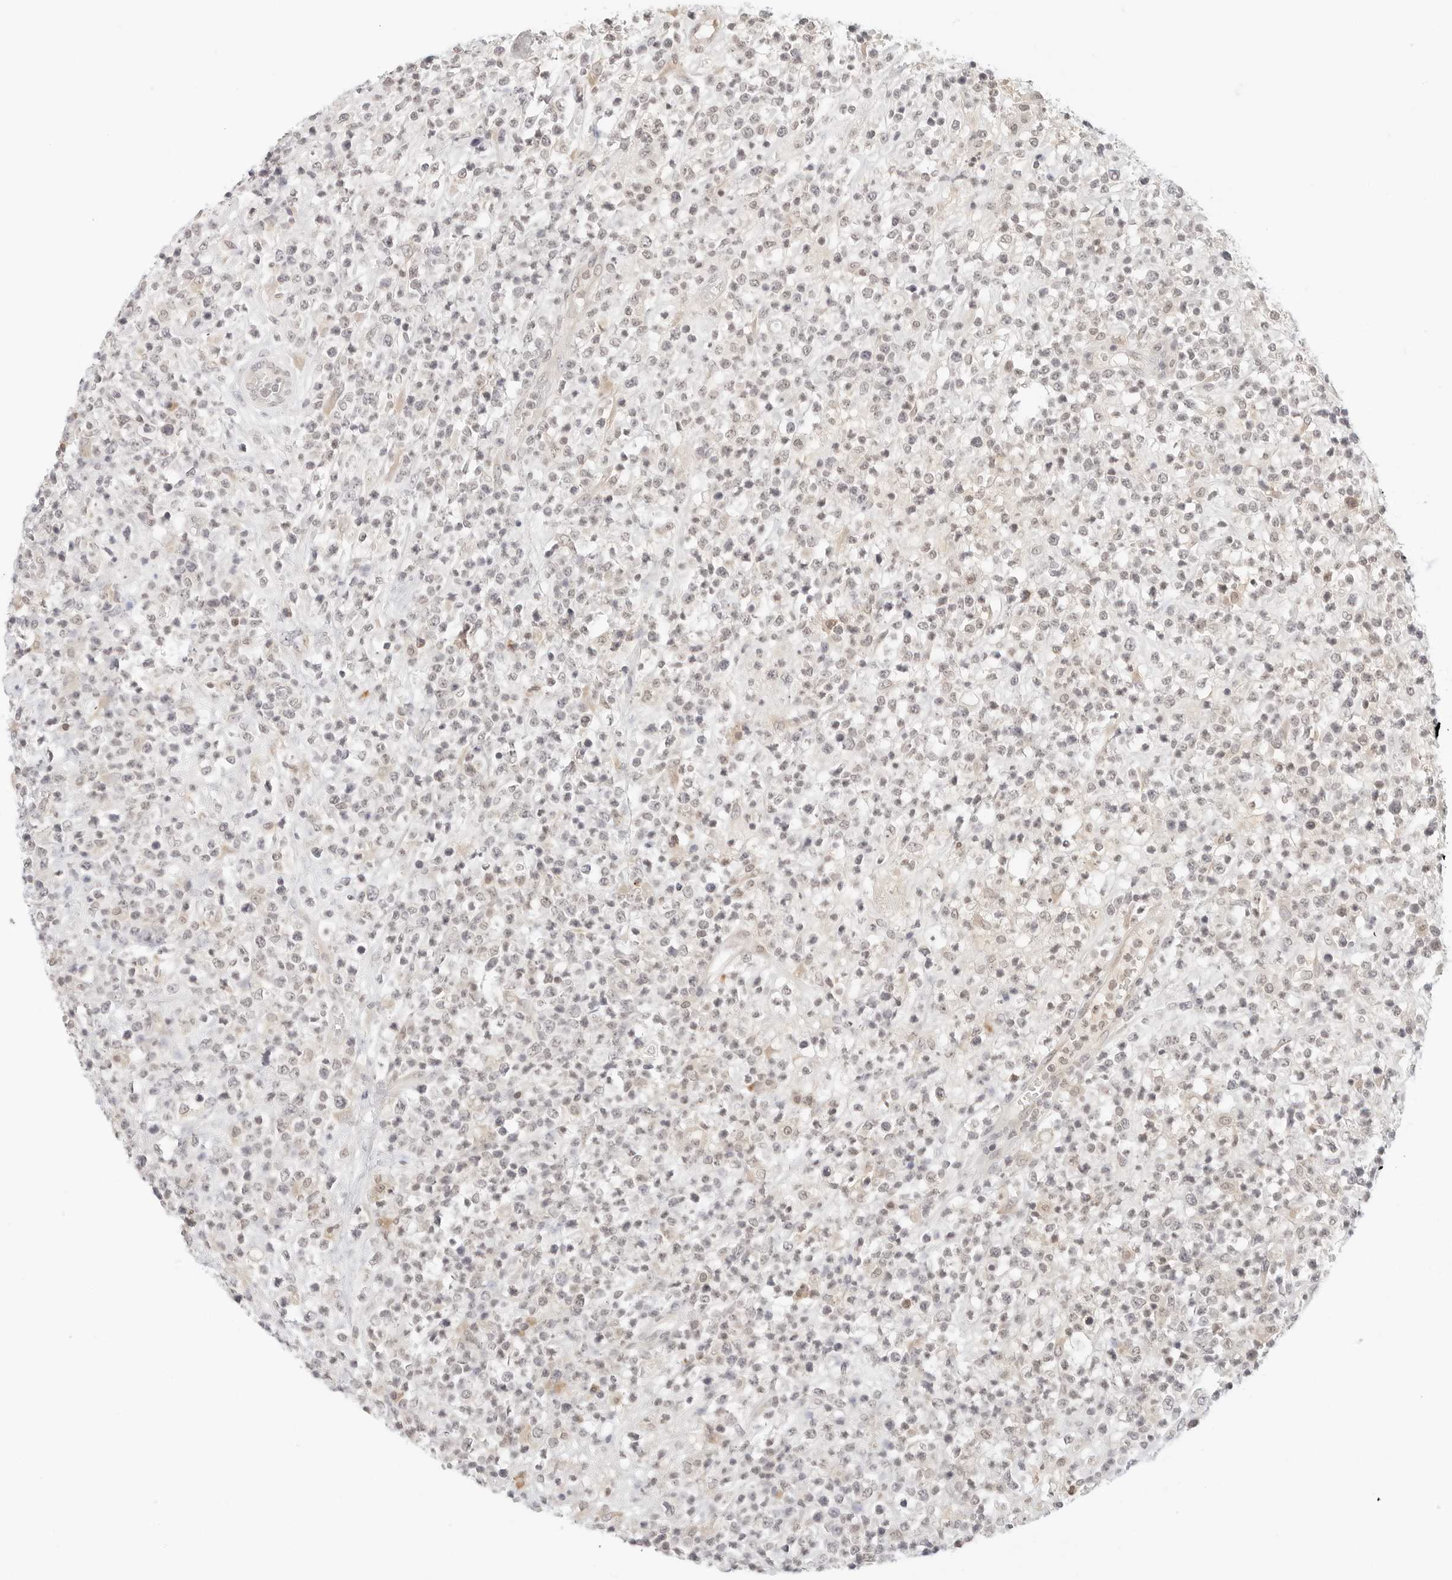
{"staining": {"intensity": "negative", "quantity": "none", "location": "none"}, "tissue": "lymphoma", "cell_type": "Tumor cells", "image_type": "cancer", "snomed": [{"axis": "morphology", "description": "Malignant lymphoma, non-Hodgkin's type, High grade"}, {"axis": "topography", "description": "Colon"}], "caption": "Protein analysis of lymphoma shows no significant expression in tumor cells.", "gene": "NEO1", "patient": {"sex": "female", "age": 53}}